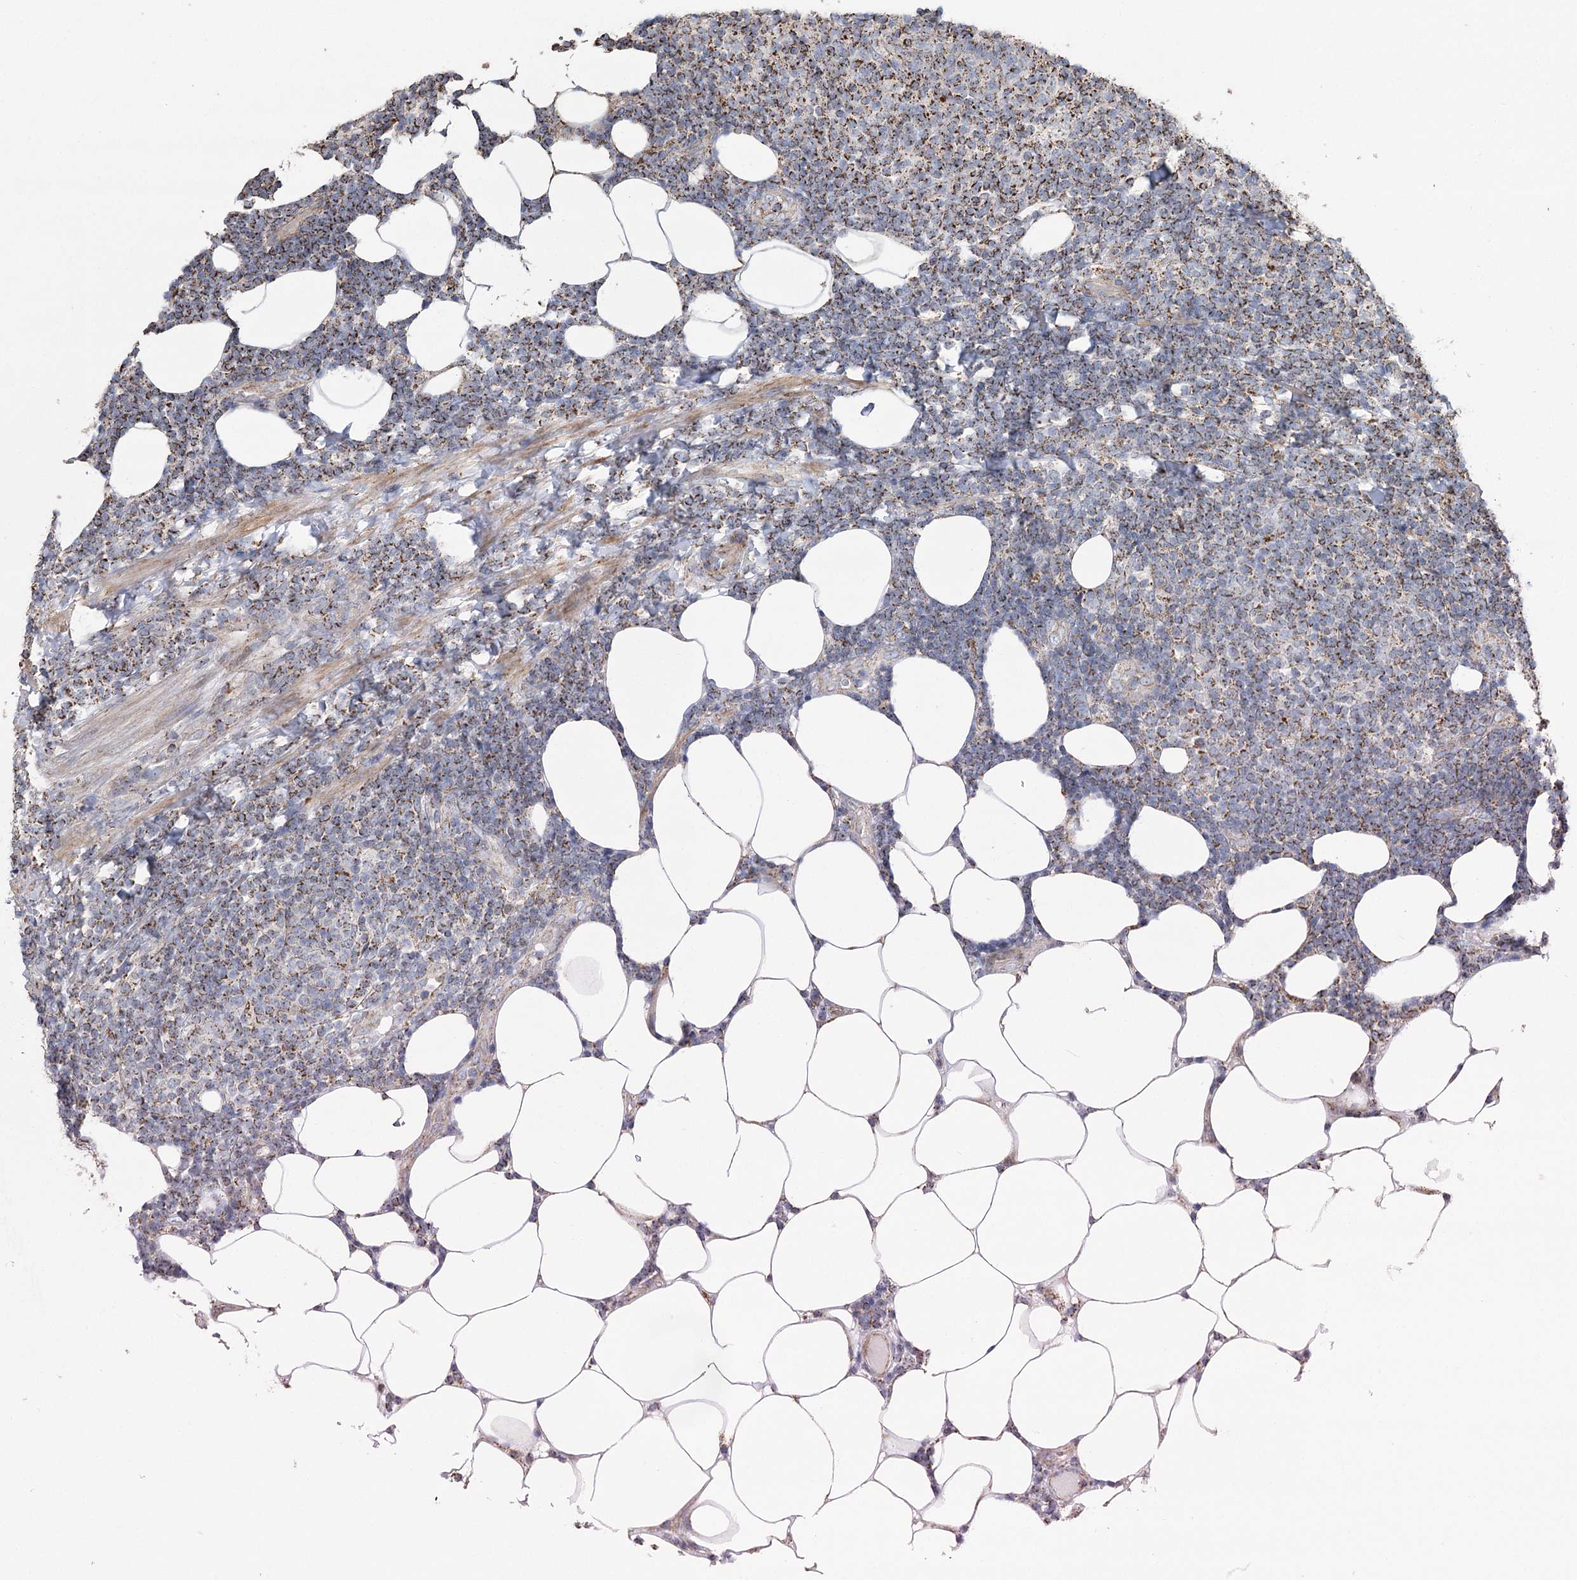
{"staining": {"intensity": "strong", "quantity": "25%-75%", "location": "cytoplasmic/membranous"}, "tissue": "lymphoma", "cell_type": "Tumor cells", "image_type": "cancer", "snomed": [{"axis": "morphology", "description": "Malignant lymphoma, non-Hodgkin's type, Low grade"}, {"axis": "topography", "description": "Lymph node"}], "caption": "Tumor cells show high levels of strong cytoplasmic/membranous positivity in approximately 25%-75% of cells in human lymphoma. (Stains: DAB (3,3'-diaminobenzidine) in brown, nuclei in blue, Microscopy: brightfield microscopy at high magnification).", "gene": "RANBP3L", "patient": {"sex": "male", "age": 66}}